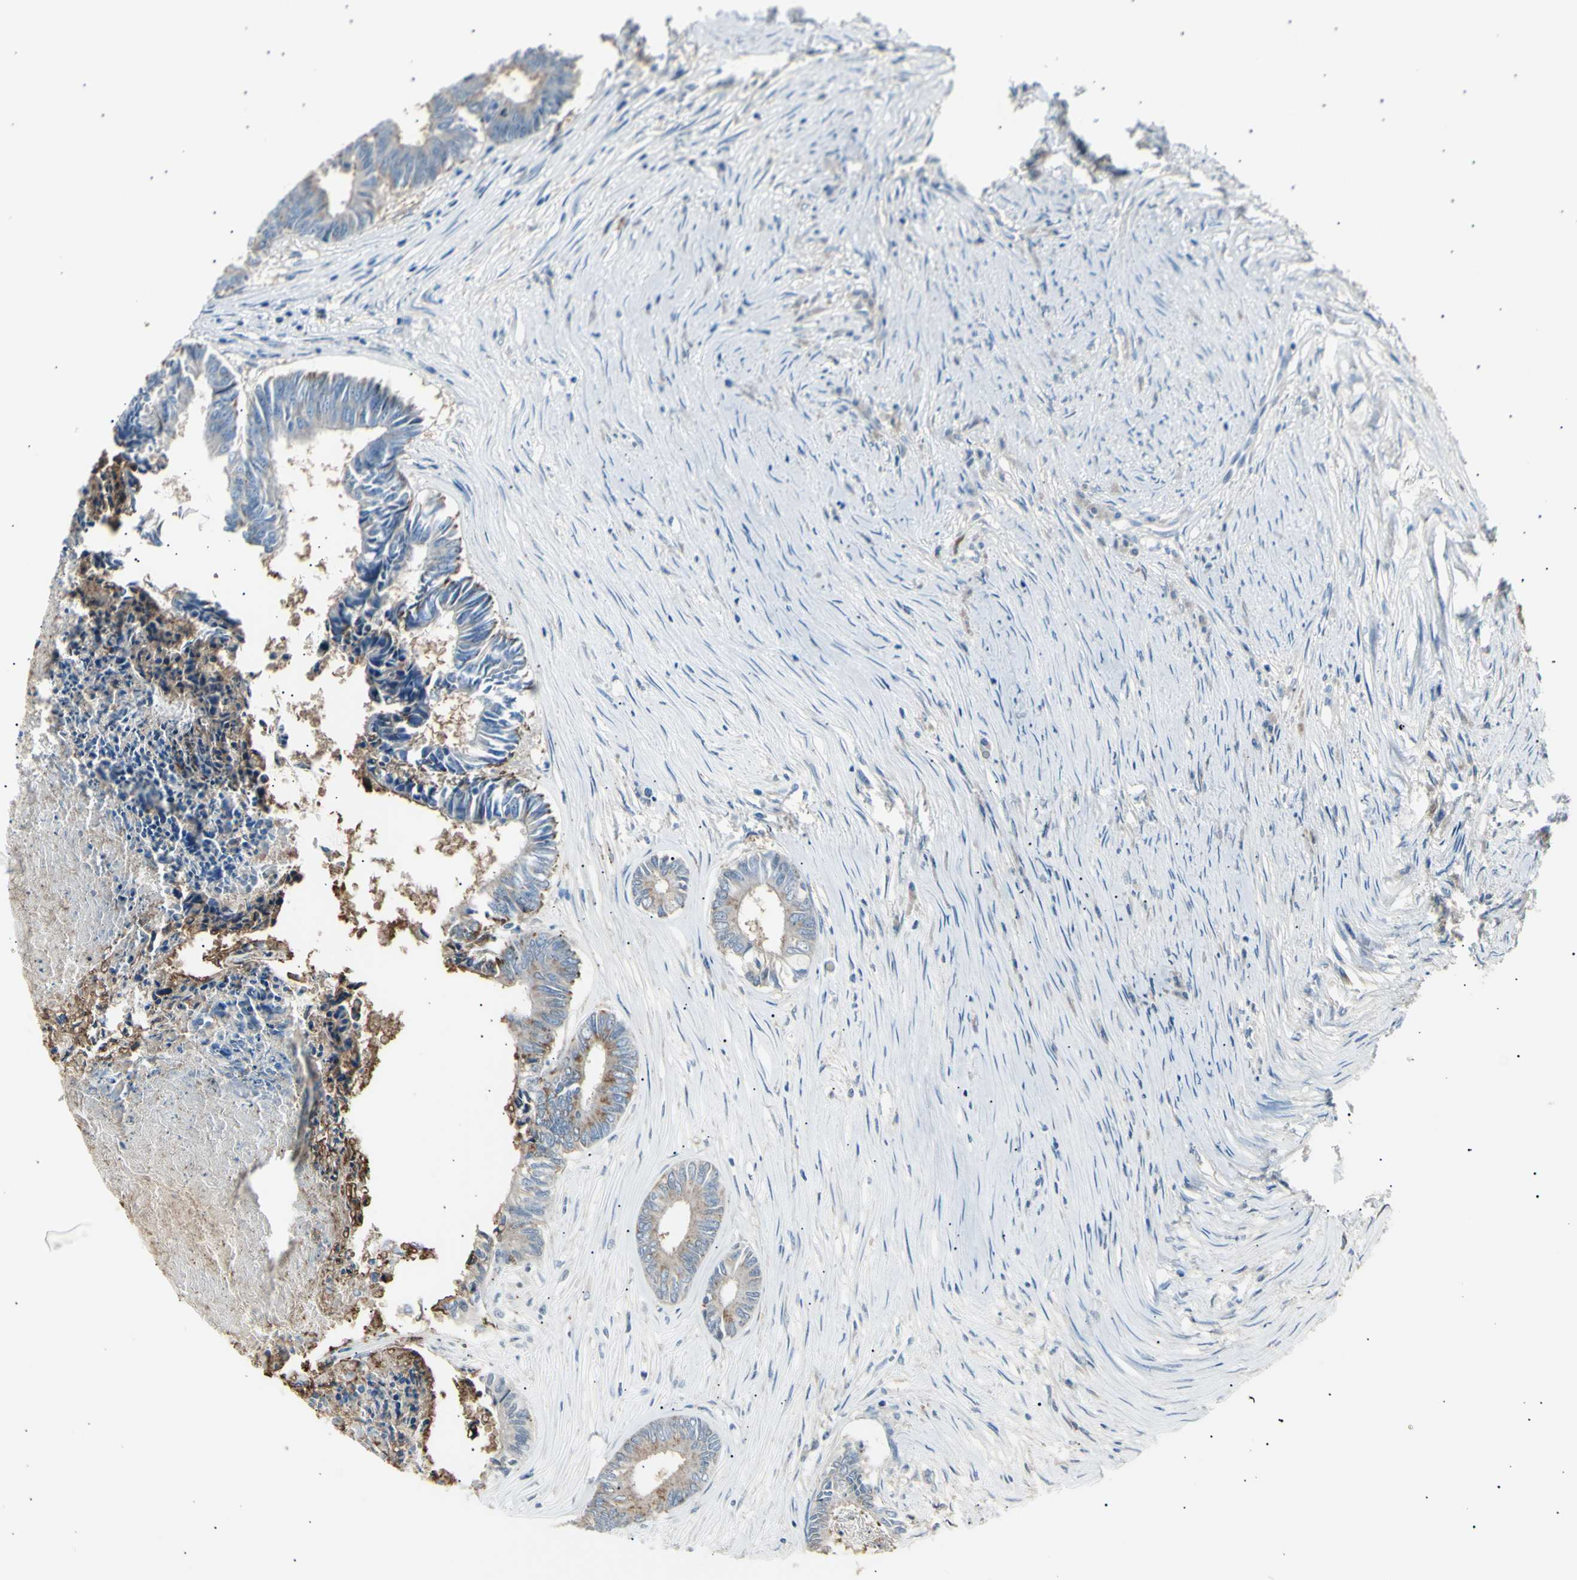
{"staining": {"intensity": "moderate", "quantity": "<25%", "location": "cytoplasmic/membranous"}, "tissue": "colorectal cancer", "cell_type": "Tumor cells", "image_type": "cancer", "snomed": [{"axis": "morphology", "description": "Adenocarcinoma, NOS"}, {"axis": "topography", "description": "Rectum"}], "caption": "DAB (3,3'-diaminobenzidine) immunohistochemical staining of human colorectal adenocarcinoma demonstrates moderate cytoplasmic/membranous protein expression in about <25% of tumor cells. The protein of interest is shown in brown color, while the nuclei are stained blue.", "gene": "LHPP", "patient": {"sex": "male", "age": 63}}